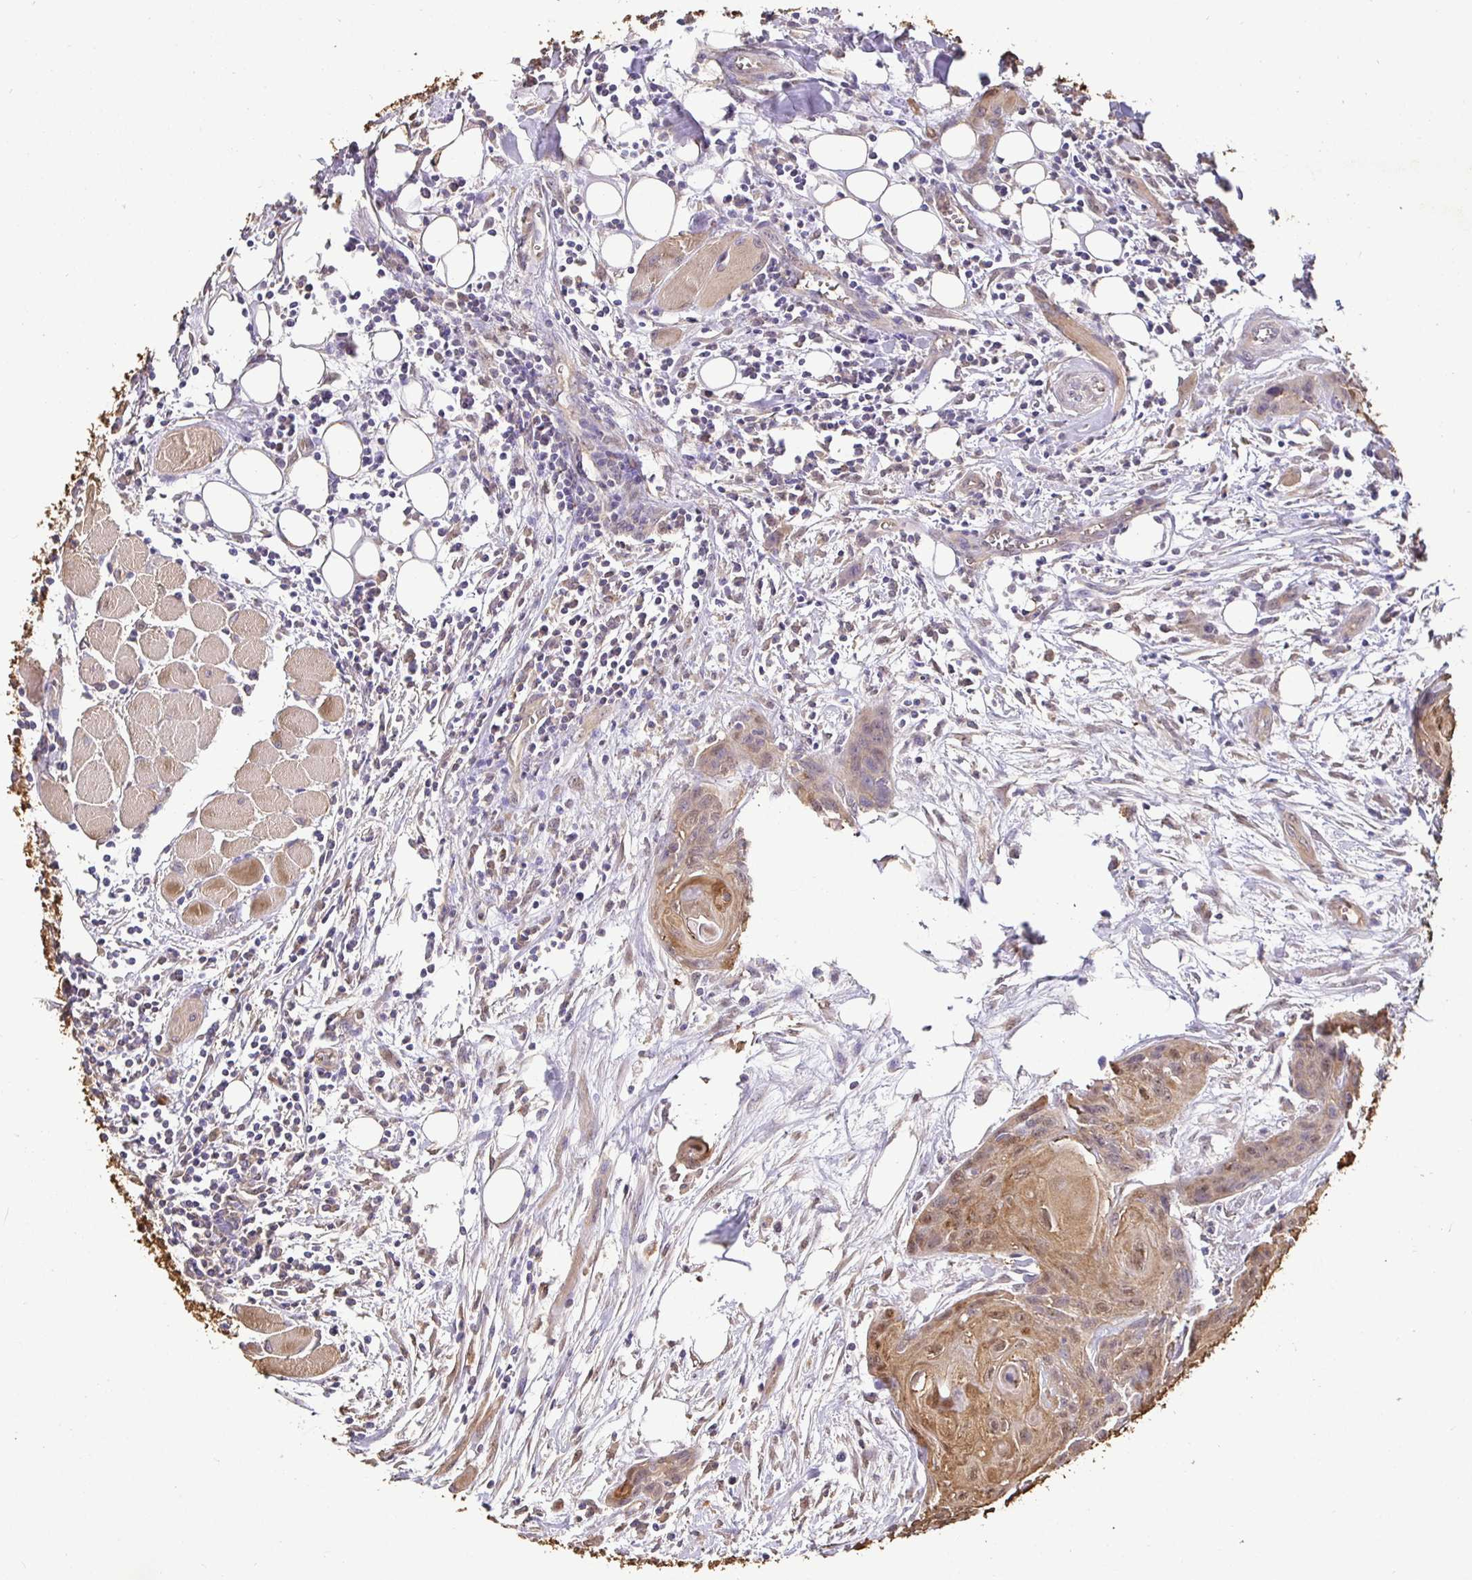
{"staining": {"intensity": "moderate", "quantity": ">75%", "location": "cytoplasmic/membranous"}, "tissue": "head and neck cancer", "cell_type": "Tumor cells", "image_type": "cancer", "snomed": [{"axis": "morphology", "description": "Squamous cell carcinoma, NOS"}, {"axis": "topography", "description": "Oral tissue"}, {"axis": "topography", "description": "Head-Neck"}], "caption": "DAB immunohistochemical staining of human head and neck cancer (squamous cell carcinoma) displays moderate cytoplasmic/membranous protein expression in approximately >75% of tumor cells.", "gene": "MAPK8IP3", "patient": {"sex": "male", "age": 58}}